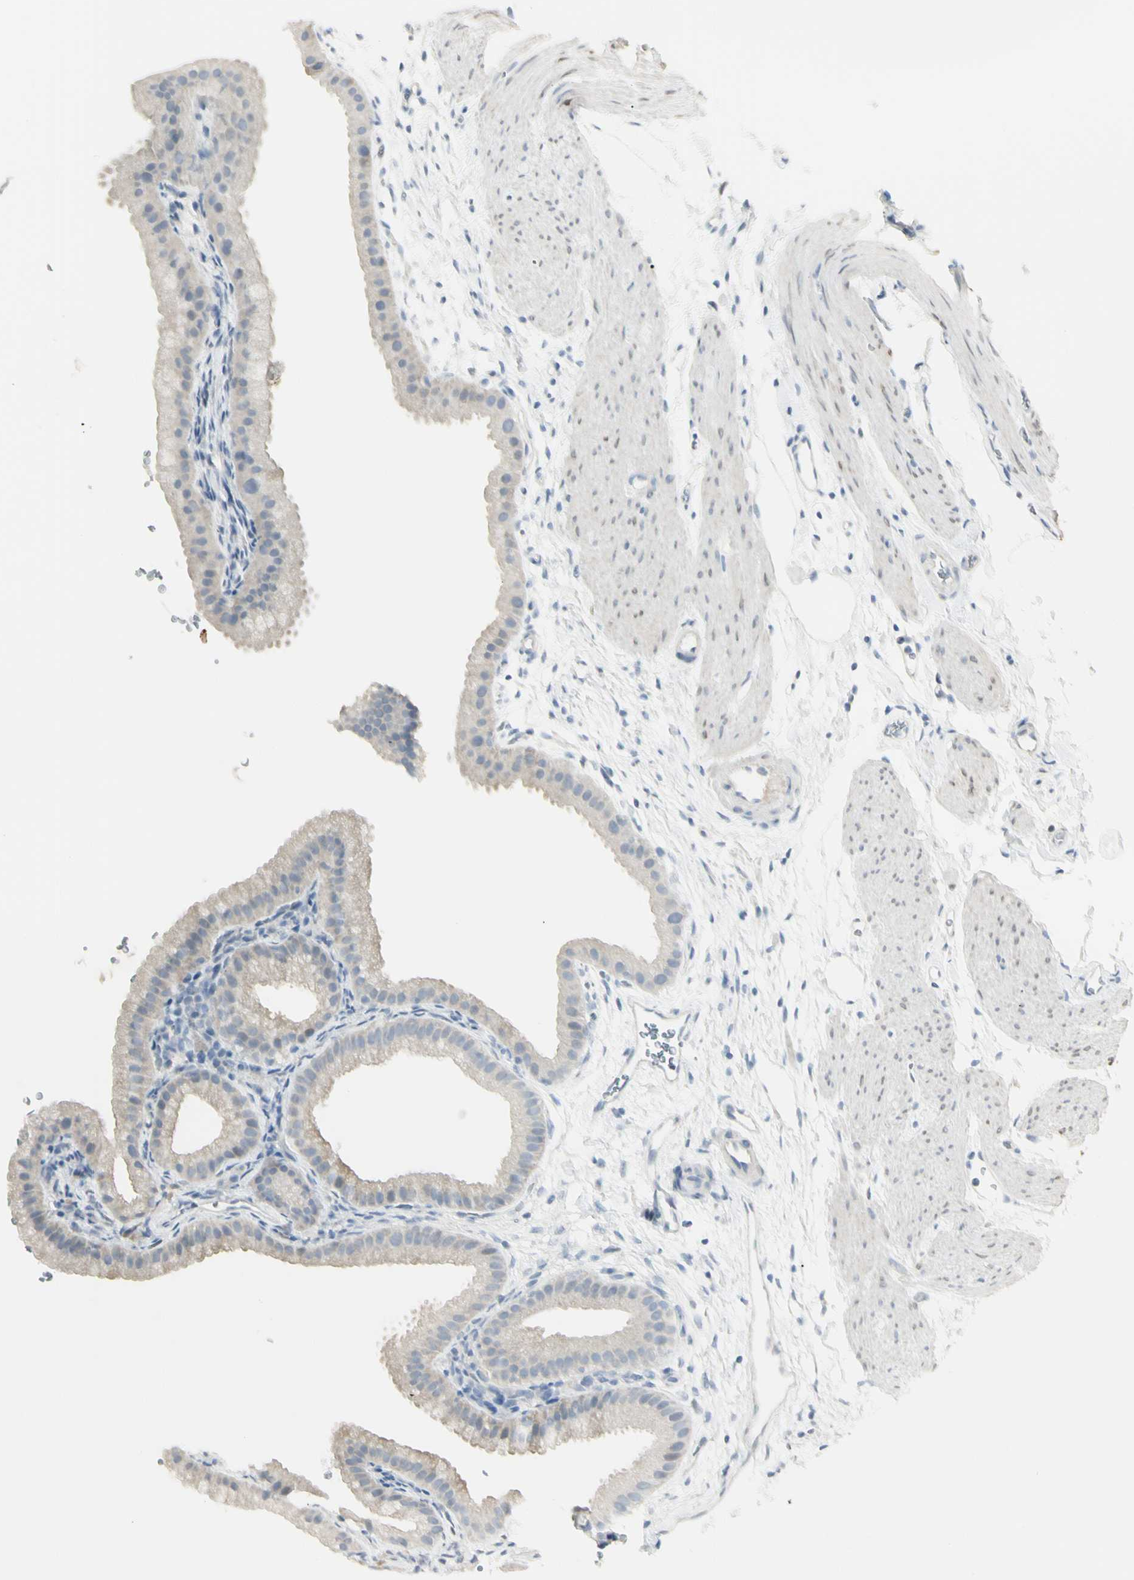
{"staining": {"intensity": "negative", "quantity": "none", "location": "none"}, "tissue": "gallbladder", "cell_type": "Glandular cells", "image_type": "normal", "snomed": [{"axis": "morphology", "description": "Normal tissue, NOS"}, {"axis": "topography", "description": "Gallbladder"}], "caption": "Immunohistochemistry (IHC) histopathology image of benign gallbladder: gallbladder stained with DAB (3,3'-diaminobenzidine) reveals no significant protein staining in glandular cells. The staining is performed using DAB (3,3'-diaminobenzidine) brown chromogen with nuclei counter-stained in using hematoxylin.", "gene": "PIP", "patient": {"sex": "female", "age": 64}}